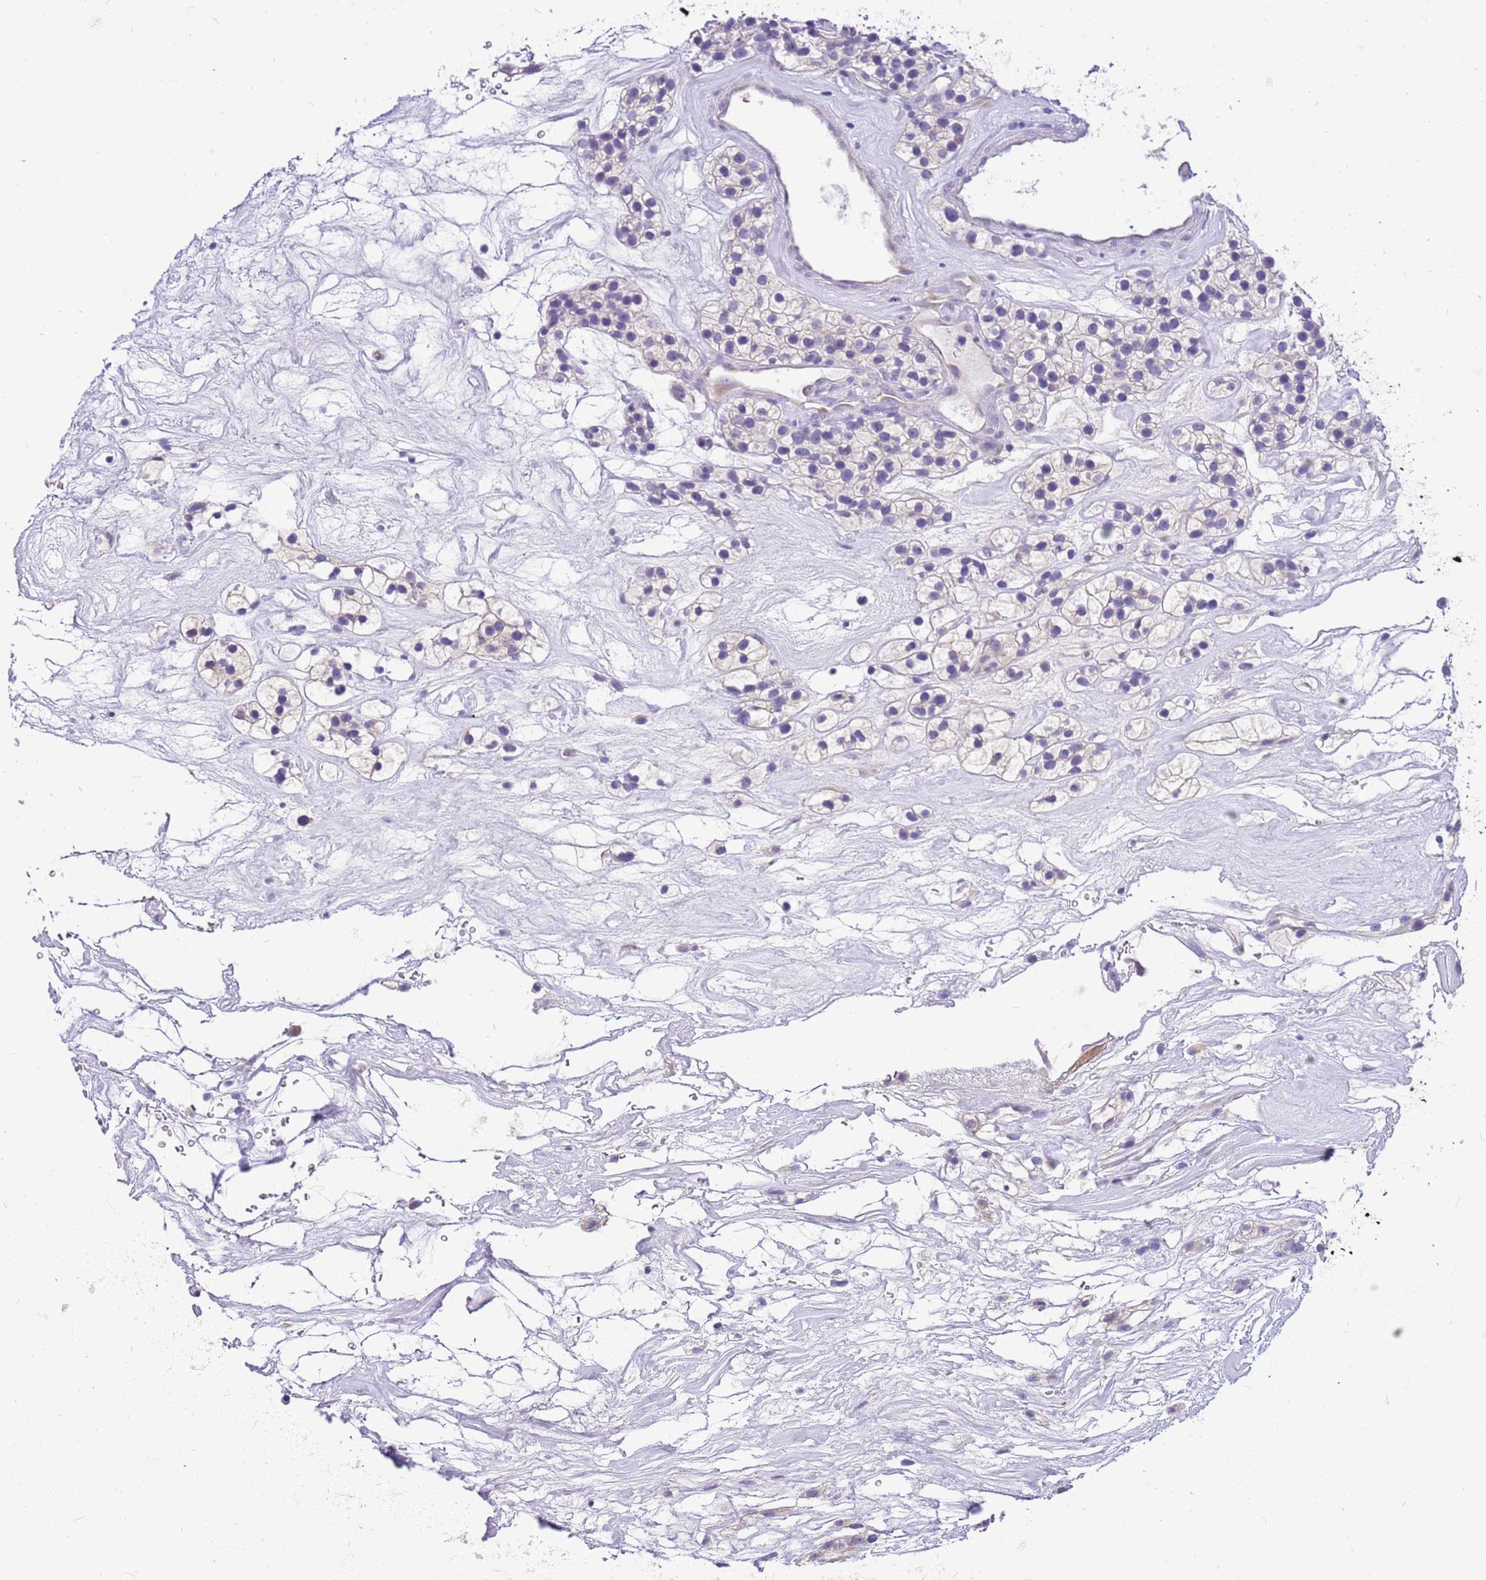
{"staining": {"intensity": "negative", "quantity": "none", "location": "none"}, "tissue": "renal cancer", "cell_type": "Tumor cells", "image_type": "cancer", "snomed": [{"axis": "morphology", "description": "Adenocarcinoma, NOS"}, {"axis": "topography", "description": "Kidney"}], "caption": "IHC histopathology image of neoplastic tissue: renal adenocarcinoma stained with DAB displays no significant protein positivity in tumor cells.", "gene": "GLCE", "patient": {"sex": "female", "age": 57}}